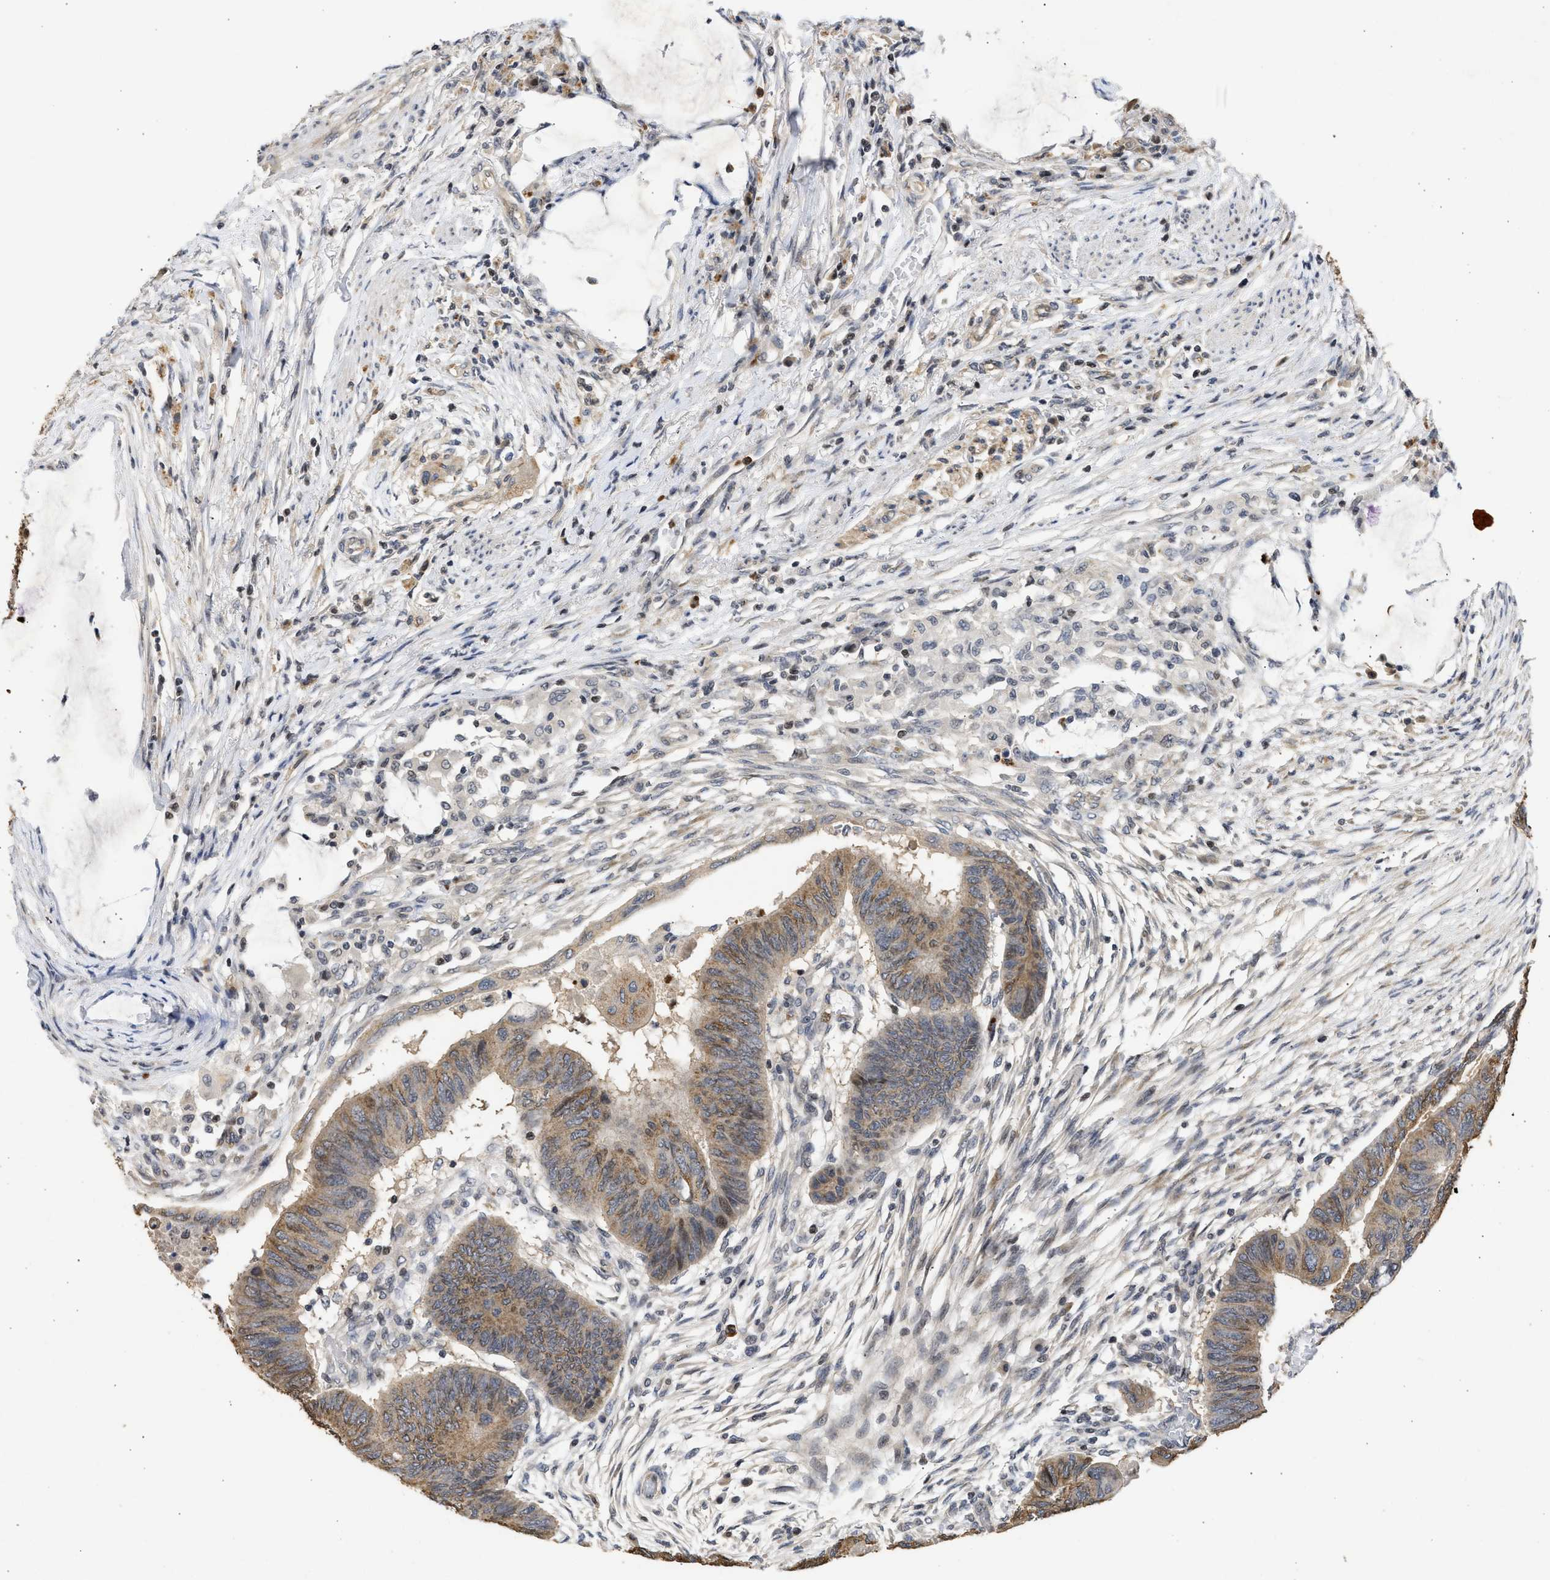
{"staining": {"intensity": "moderate", "quantity": ">75%", "location": "cytoplasmic/membranous"}, "tissue": "colorectal cancer", "cell_type": "Tumor cells", "image_type": "cancer", "snomed": [{"axis": "morphology", "description": "Normal tissue, NOS"}, {"axis": "morphology", "description": "Adenocarcinoma, NOS"}, {"axis": "topography", "description": "Rectum"}, {"axis": "topography", "description": "Peripheral nerve tissue"}], "caption": "Protein staining reveals moderate cytoplasmic/membranous staining in about >75% of tumor cells in colorectal cancer (adenocarcinoma).", "gene": "ENSG00000142539", "patient": {"sex": "male", "age": 92}}